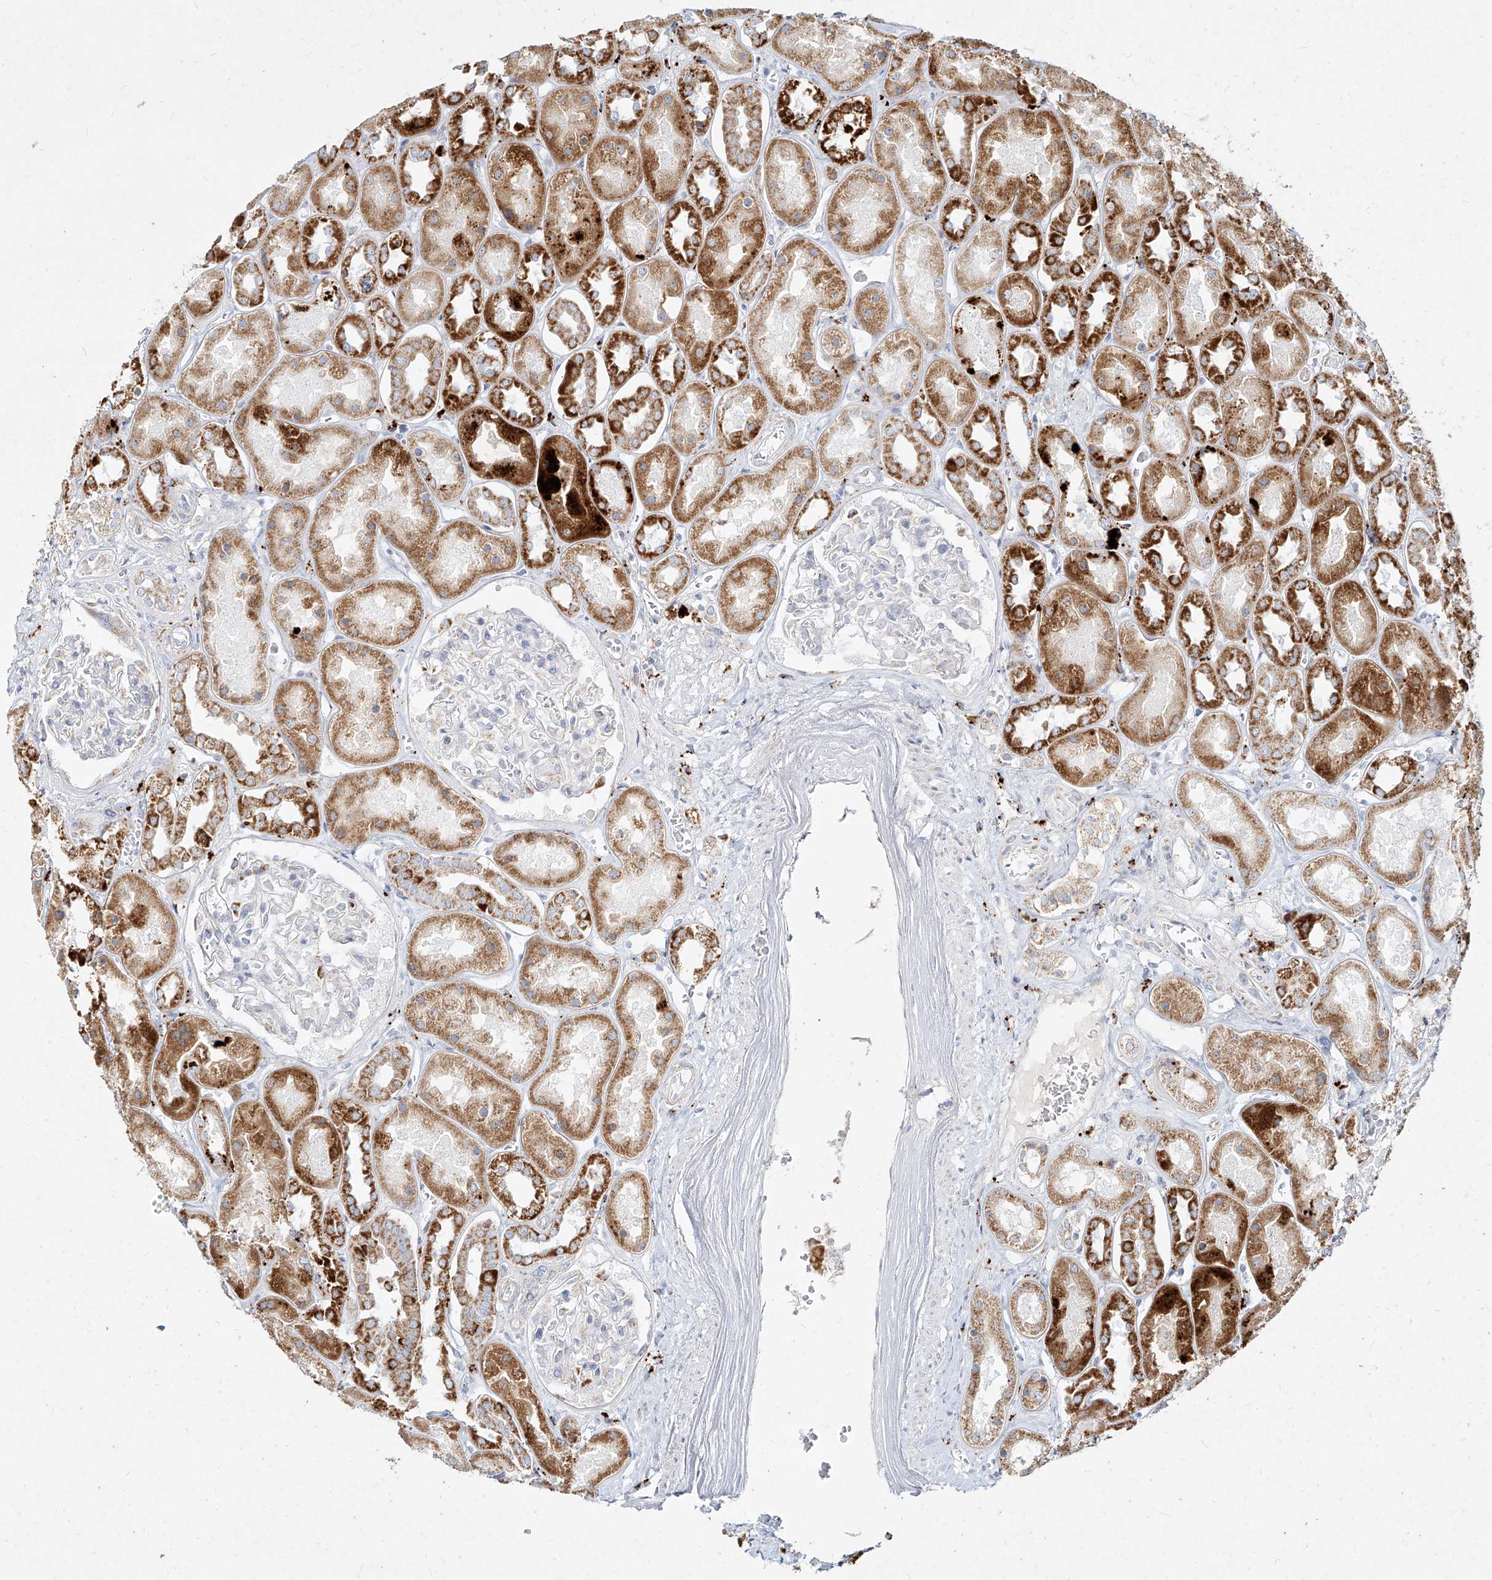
{"staining": {"intensity": "negative", "quantity": "none", "location": "none"}, "tissue": "kidney", "cell_type": "Cells in glomeruli", "image_type": "normal", "snomed": [{"axis": "morphology", "description": "Normal tissue, NOS"}, {"axis": "topography", "description": "Kidney"}], "caption": "DAB immunohistochemical staining of normal human kidney demonstrates no significant positivity in cells in glomeruli. (Immunohistochemistry, brightfield microscopy, high magnification).", "gene": "MTX2", "patient": {"sex": "male", "age": 70}}